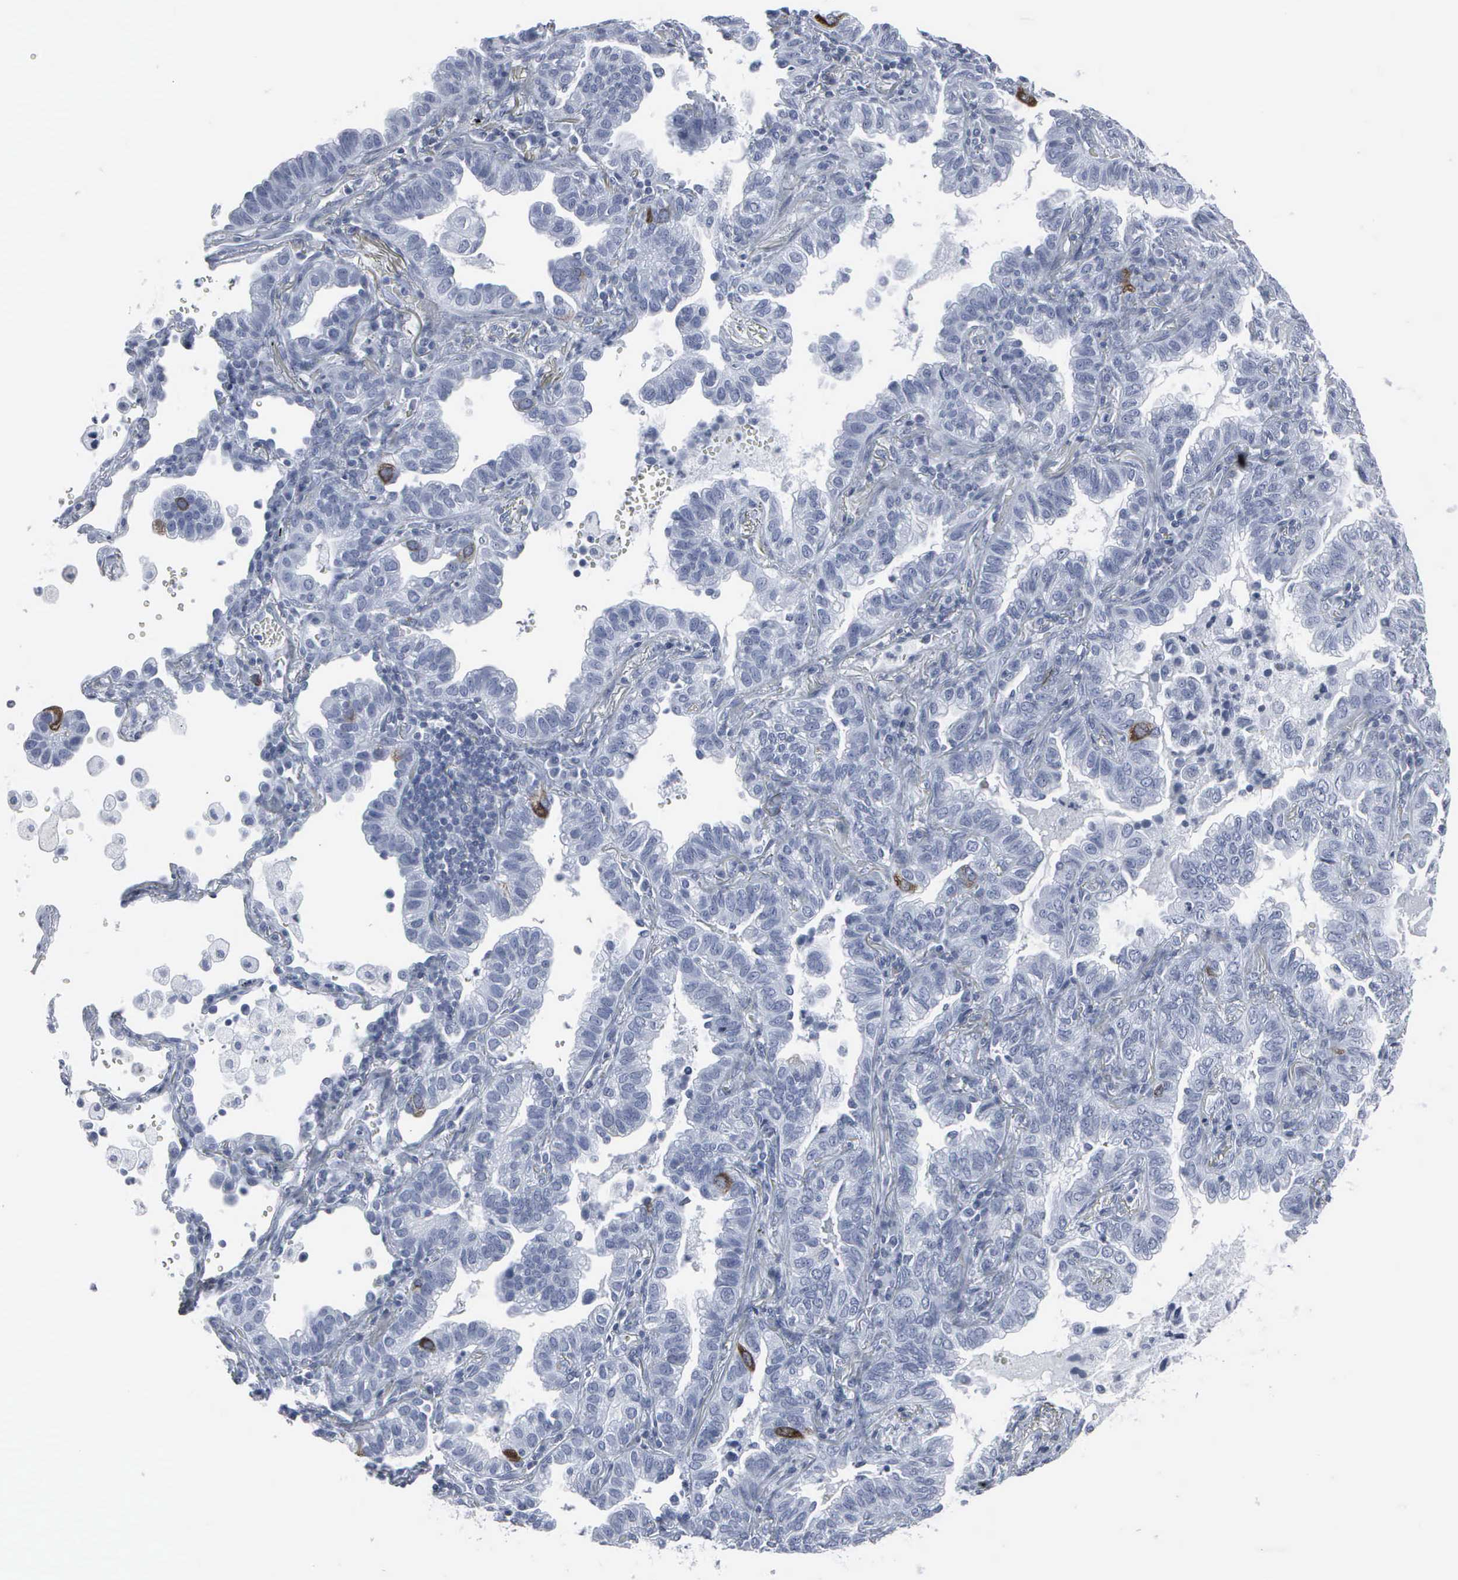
{"staining": {"intensity": "moderate", "quantity": "<25%", "location": "cytoplasmic/membranous"}, "tissue": "lung cancer", "cell_type": "Tumor cells", "image_type": "cancer", "snomed": [{"axis": "morphology", "description": "Adenocarcinoma, NOS"}, {"axis": "topography", "description": "Lung"}], "caption": "Adenocarcinoma (lung) stained for a protein displays moderate cytoplasmic/membranous positivity in tumor cells.", "gene": "CCNB1", "patient": {"sex": "female", "age": 50}}